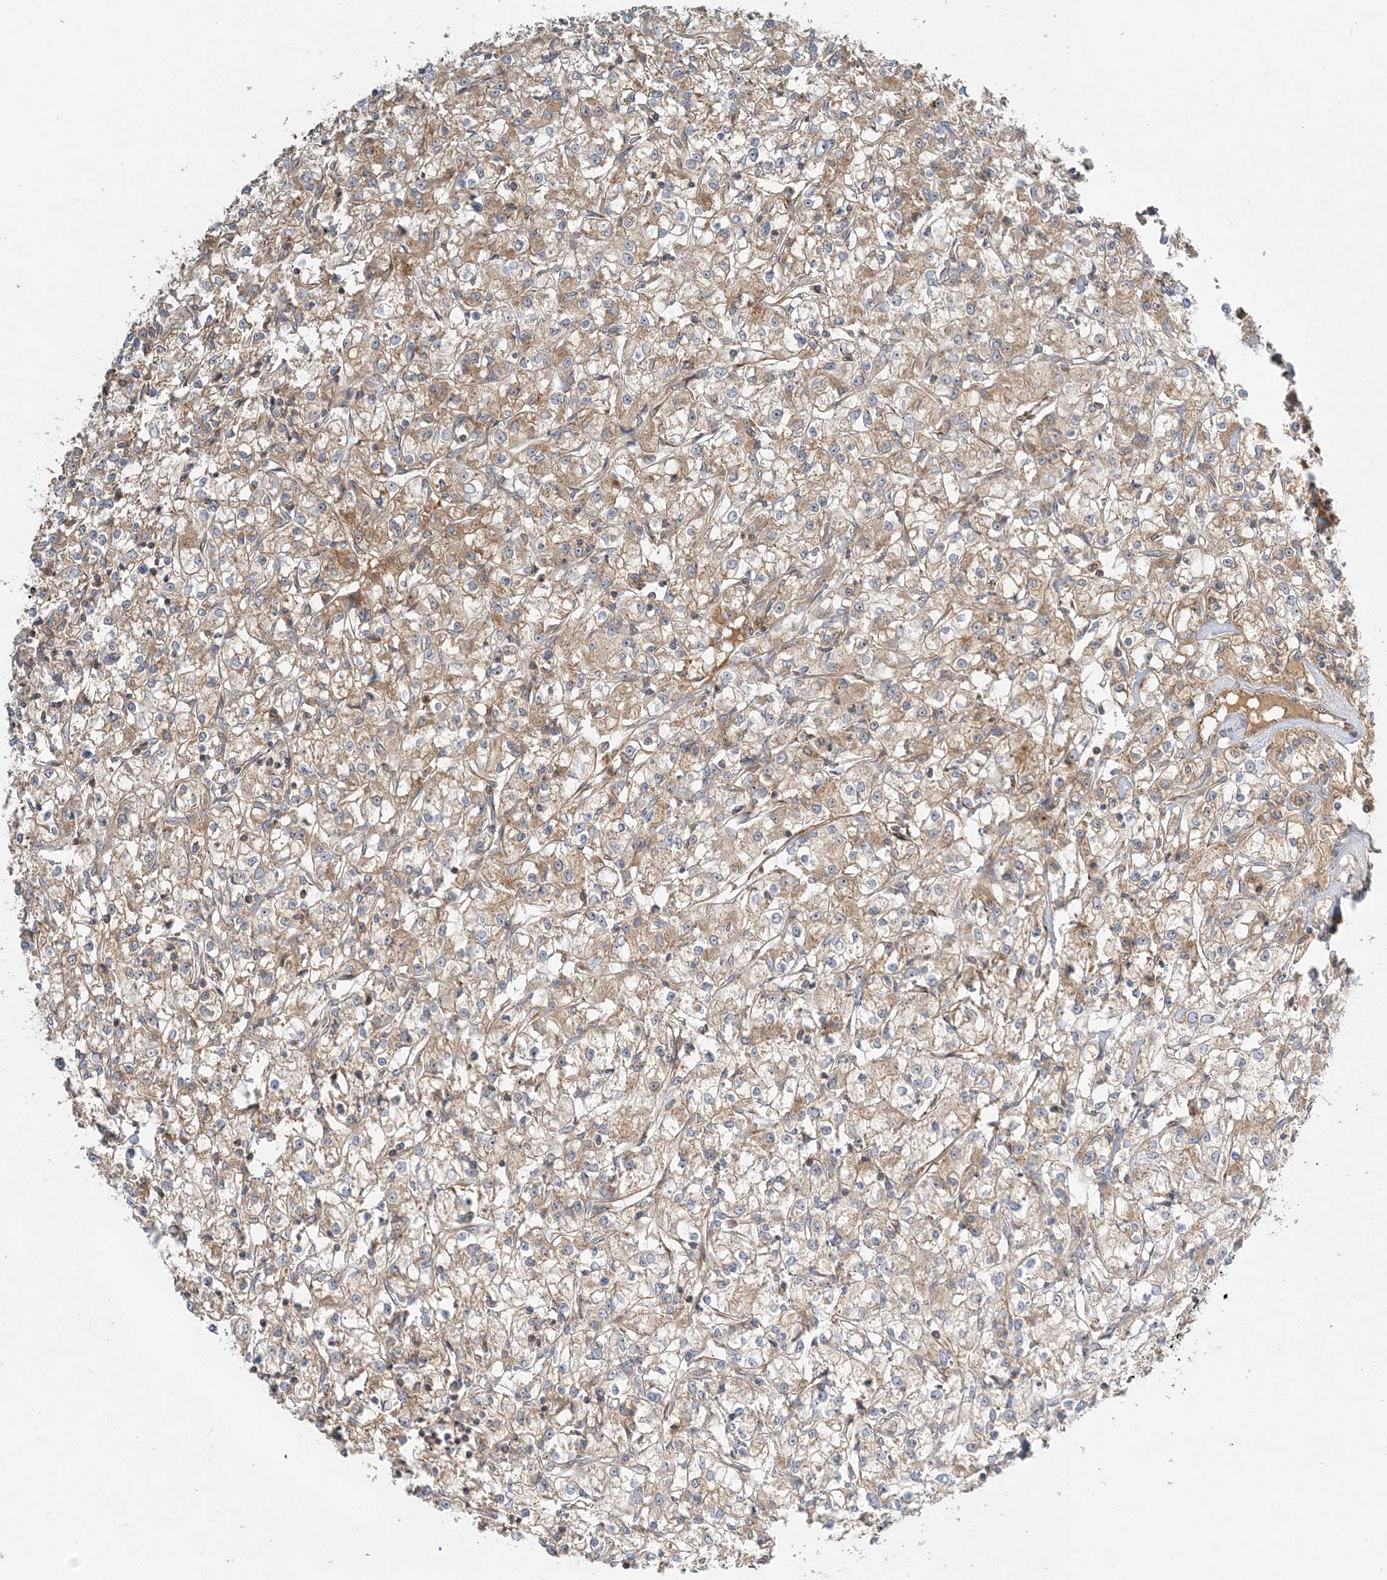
{"staining": {"intensity": "weak", "quantity": "25%-75%", "location": "cytoplasmic/membranous"}, "tissue": "renal cancer", "cell_type": "Tumor cells", "image_type": "cancer", "snomed": [{"axis": "morphology", "description": "Adenocarcinoma, NOS"}, {"axis": "topography", "description": "Kidney"}], "caption": "Weak cytoplasmic/membranous expression for a protein is identified in about 25%-75% of tumor cells of renal cancer using immunohistochemistry (IHC).", "gene": "AP1AR", "patient": {"sex": "female", "age": 59}}